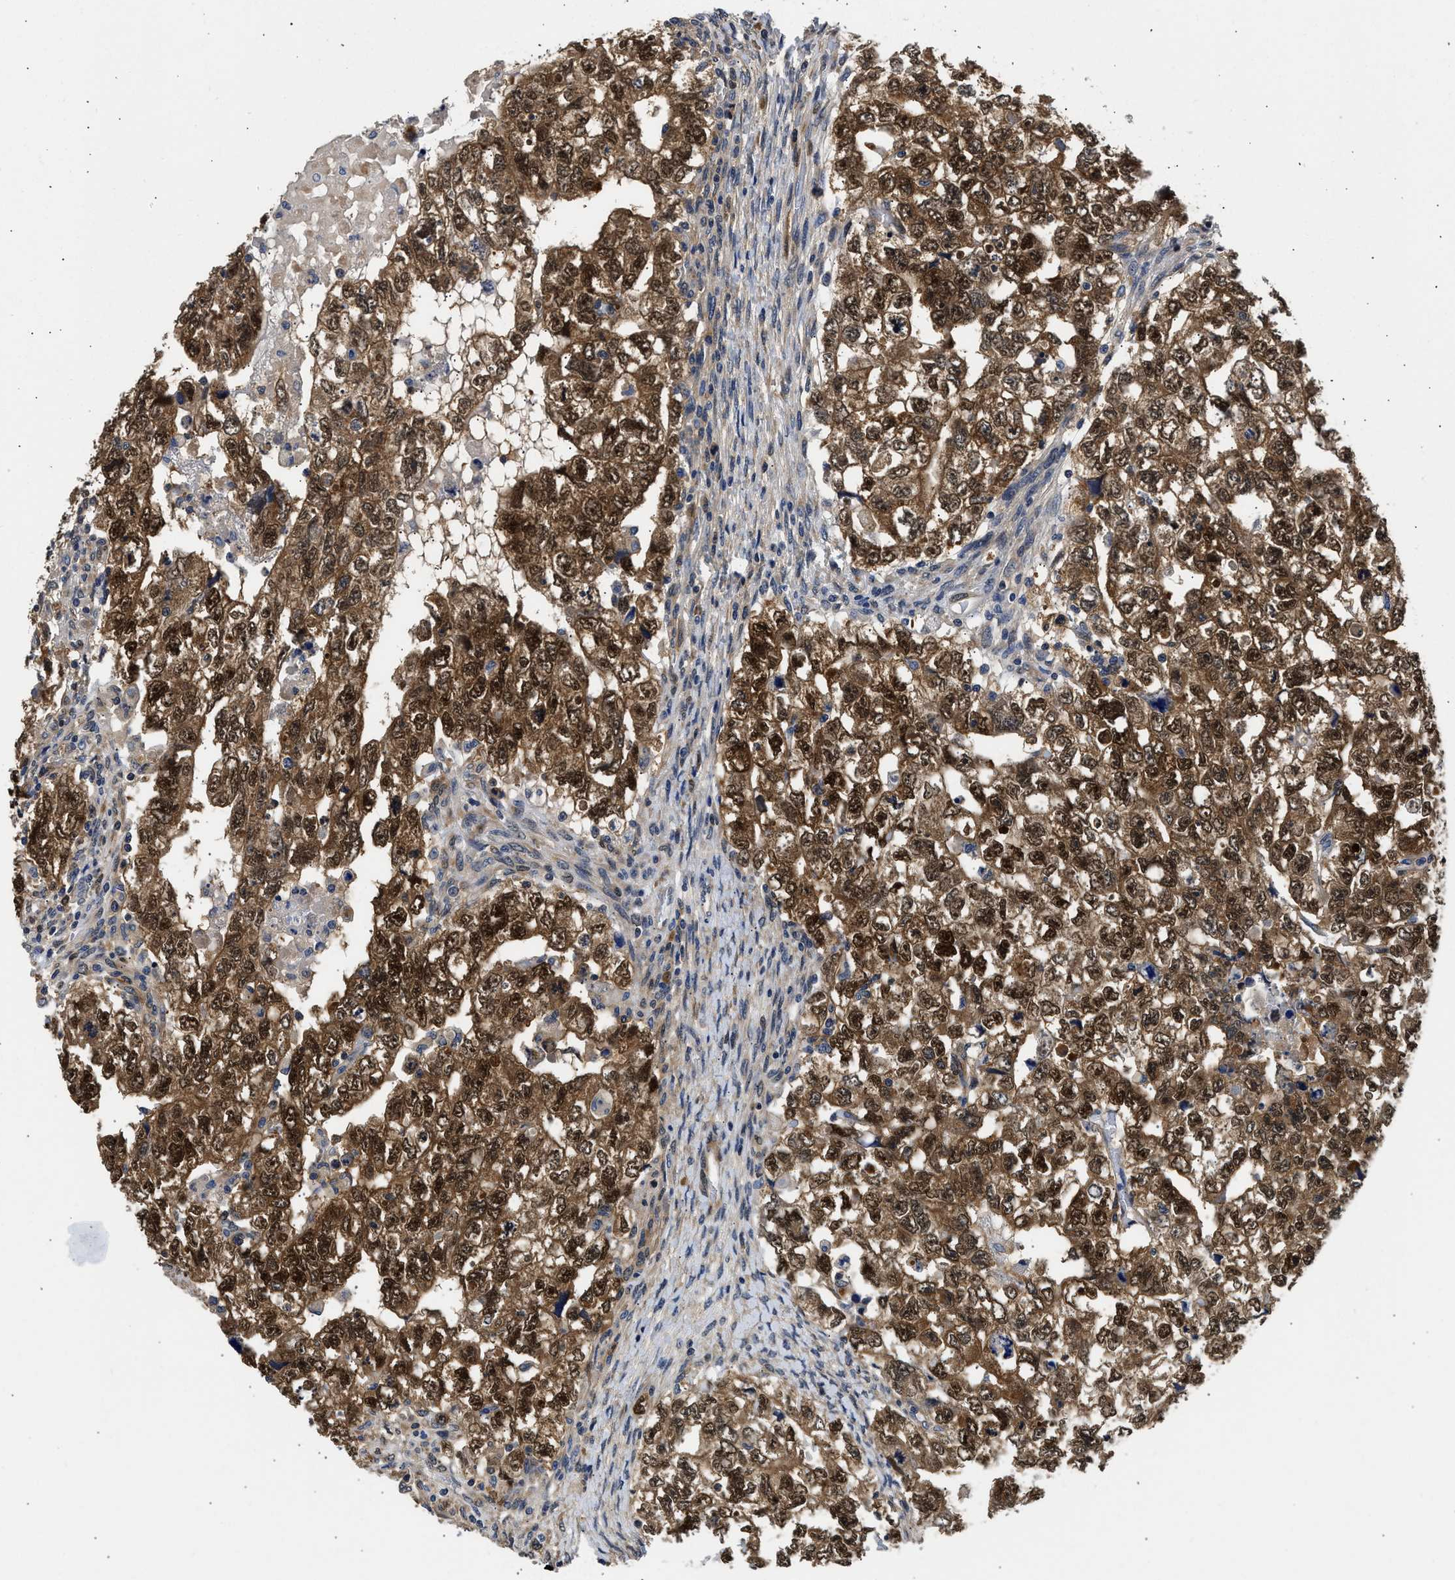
{"staining": {"intensity": "strong", "quantity": ">75%", "location": "cytoplasmic/membranous,nuclear"}, "tissue": "testis cancer", "cell_type": "Tumor cells", "image_type": "cancer", "snomed": [{"axis": "morphology", "description": "Carcinoma, Embryonal, NOS"}, {"axis": "topography", "description": "Testis"}], "caption": "Protein staining exhibits strong cytoplasmic/membranous and nuclear staining in approximately >75% of tumor cells in testis embryonal carcinoma.", "gene": "XPO5", "patient": {"sex": "male", "age": 36}}